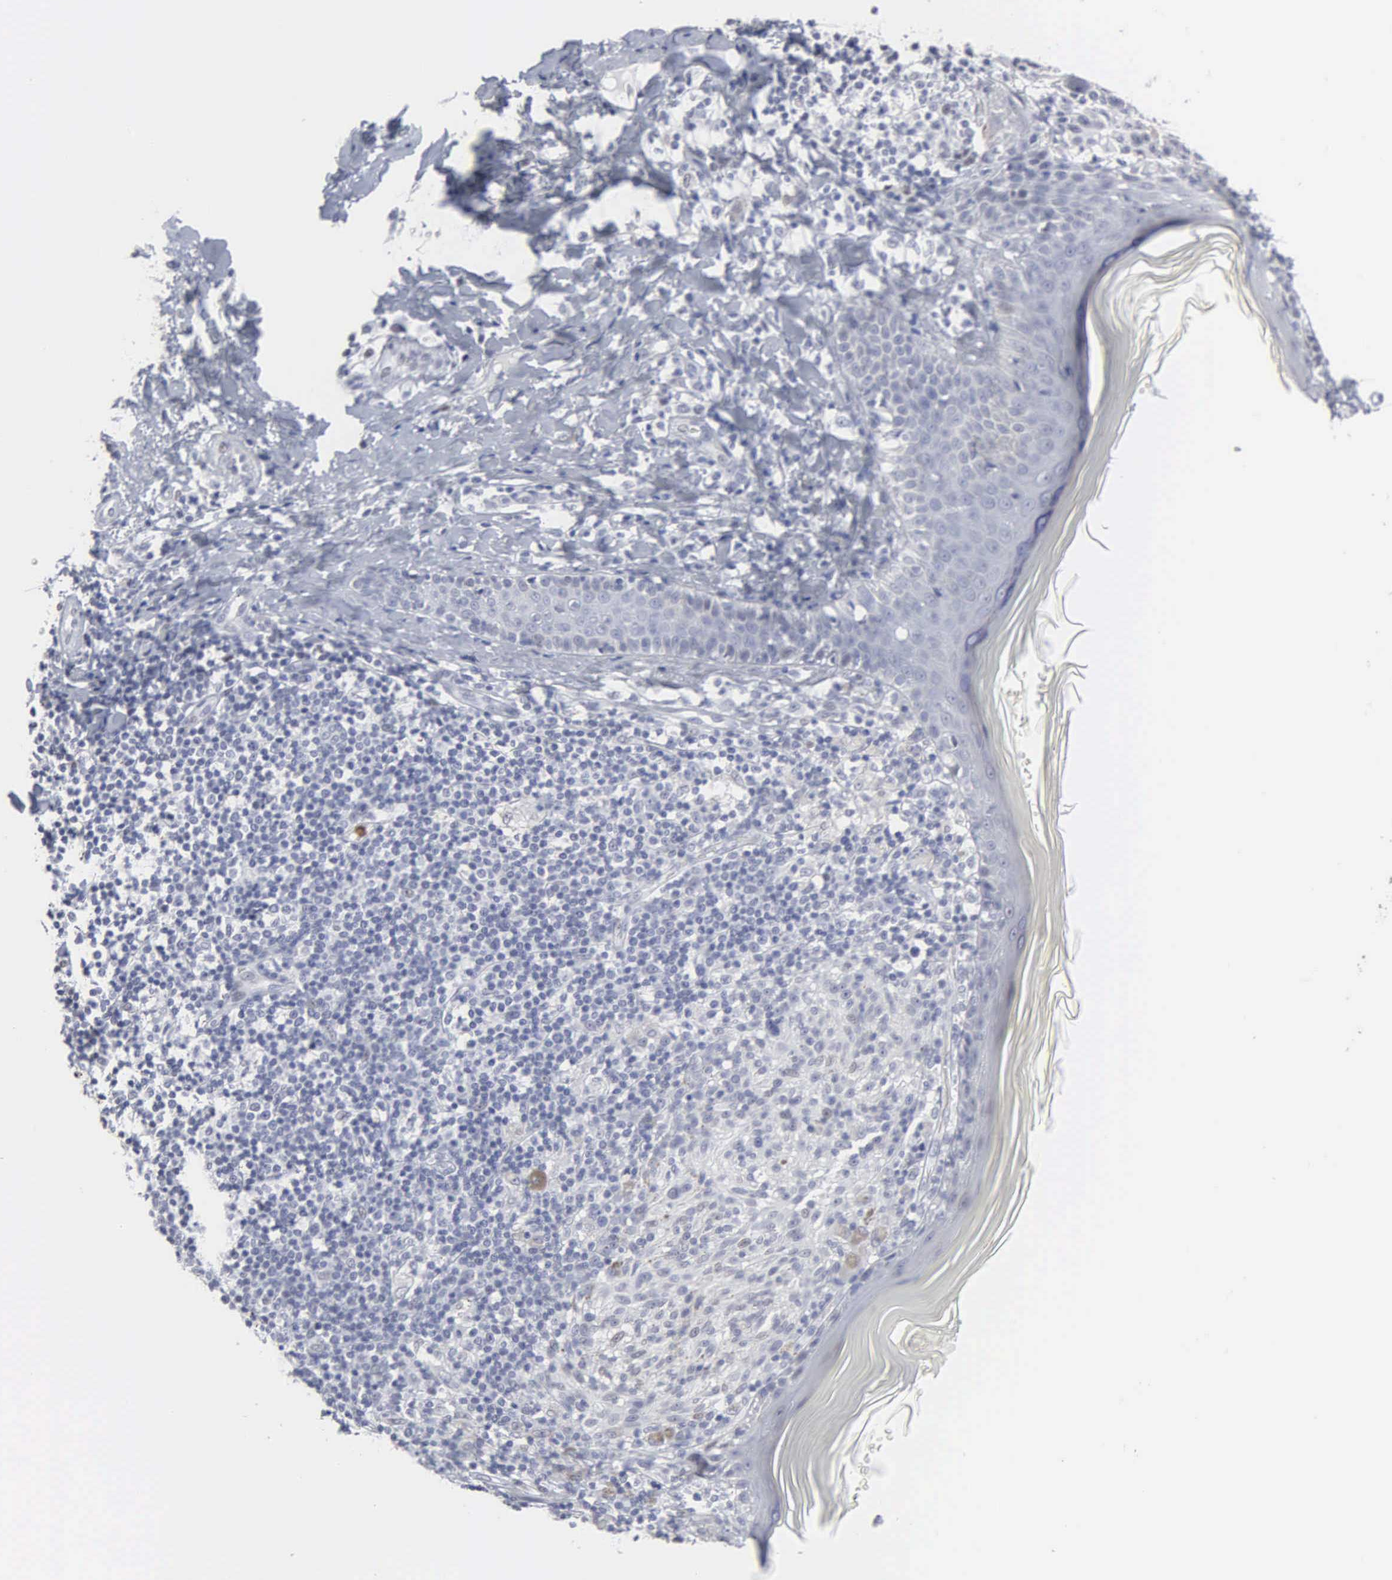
{"staining": {"intensity": "negative", "quantity": "none", "location": "none"}, "tissue": "melanoma", "cell_type": "Tumor cells", "image_type": "cancer", "snomed": [{"axis": "morphology", "description": "Malignant melanoma, NOS"}, {"axis": "topography", "description": "Skin"}], "caption": "This image is of malignant melanoma stained with IHC to label a protein in brown with the nuclei are counter-stained blue. There is no expression in tumor cells.", "gene": "SPIN3", "patient": {"sex": "male", "age": 45}}